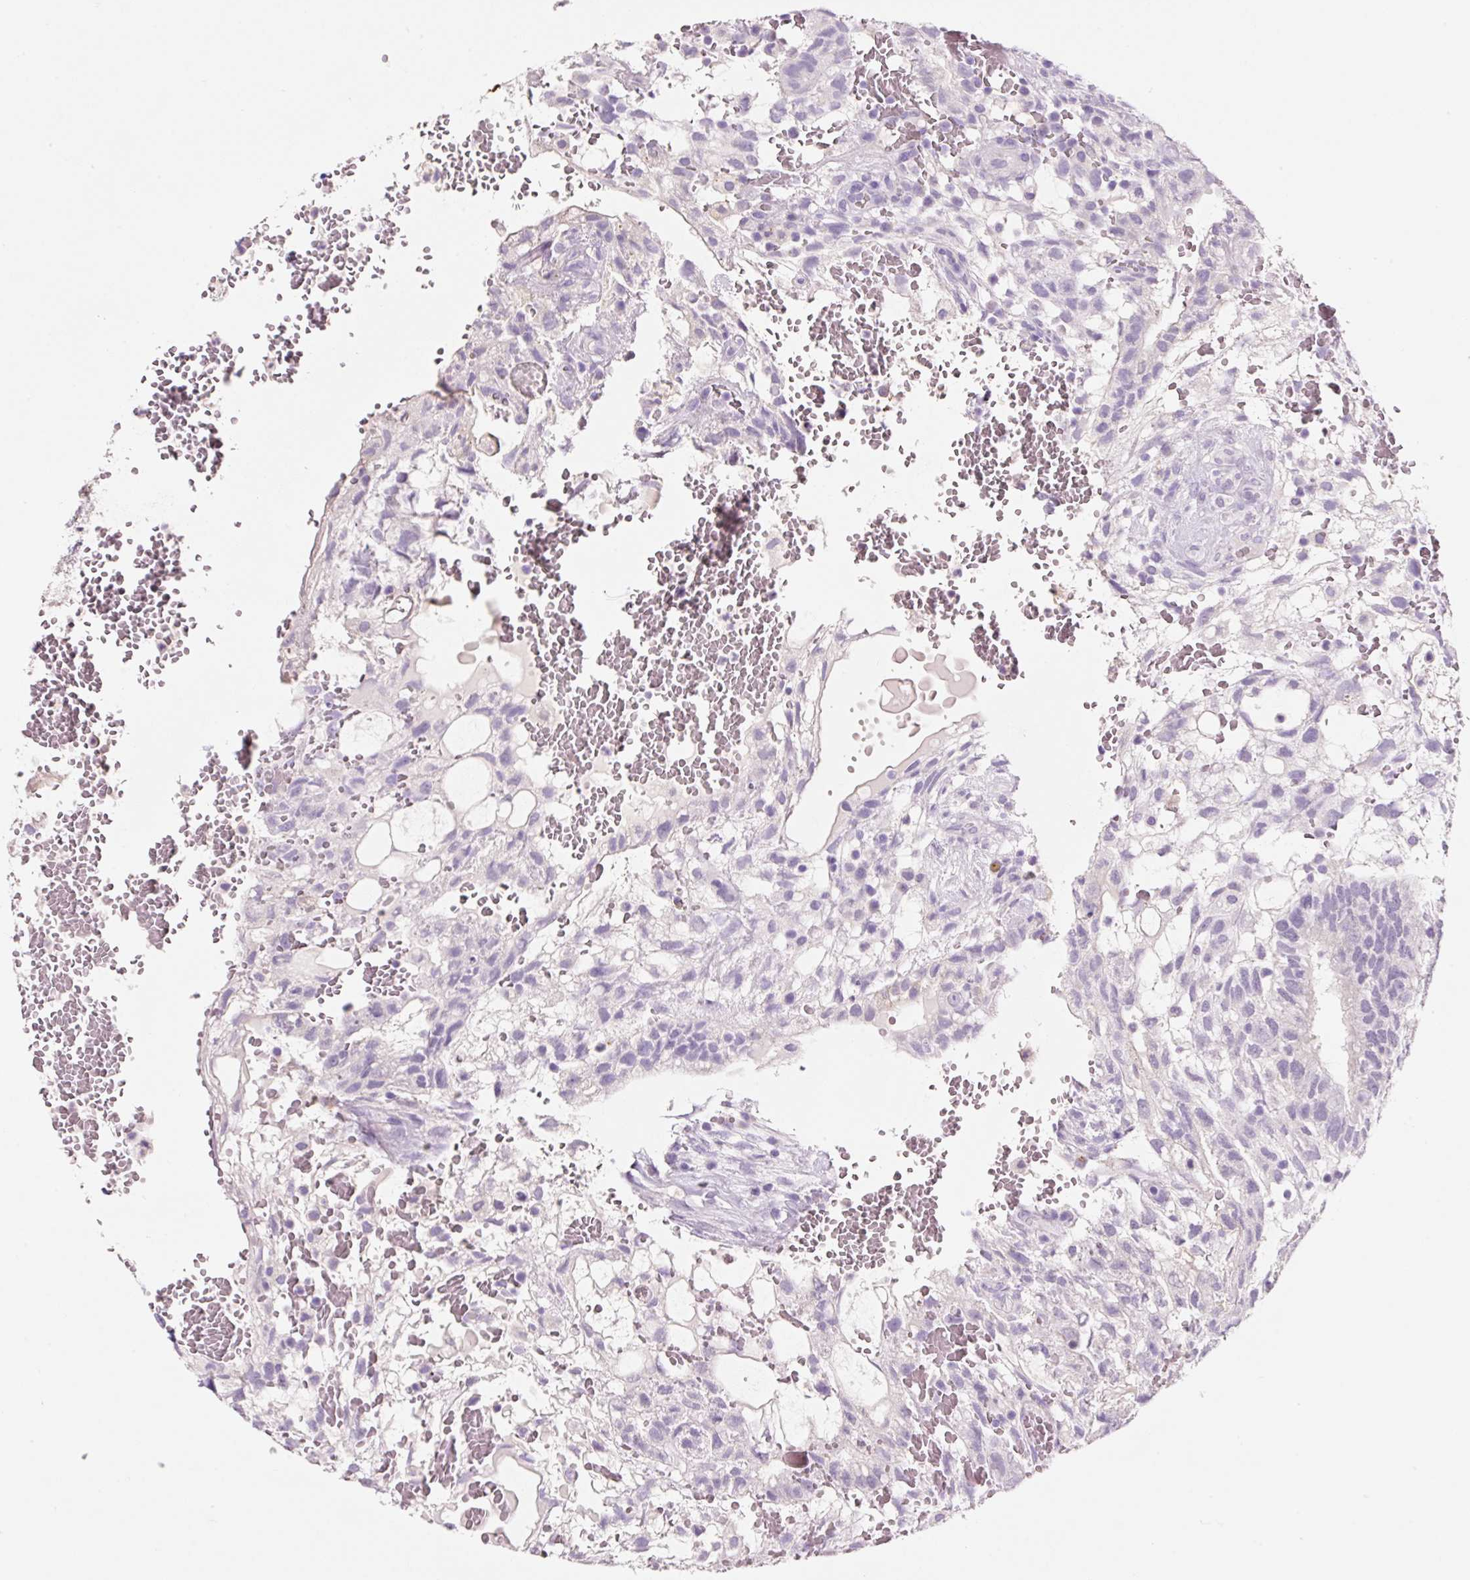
{"staining": {"intensity": "negative", "quantity": "none", "location": "none"}, "tissue": "testis cancer", "cell_type": "Tumor cells", "image_type": "cancer", "snomed": [{"axis": "morphology", "description": "Normal tissue, NOS"}, {"axis": "morphology", "description": "Carcinoma, Embryonal, NOS"}, {"axis": "topography", "description": "Testis"}], "caption": "There is no significant staining in tumor cells of testis cancer.", "gene": "SYP", "patient": {"sex": "male", "age": 32}}